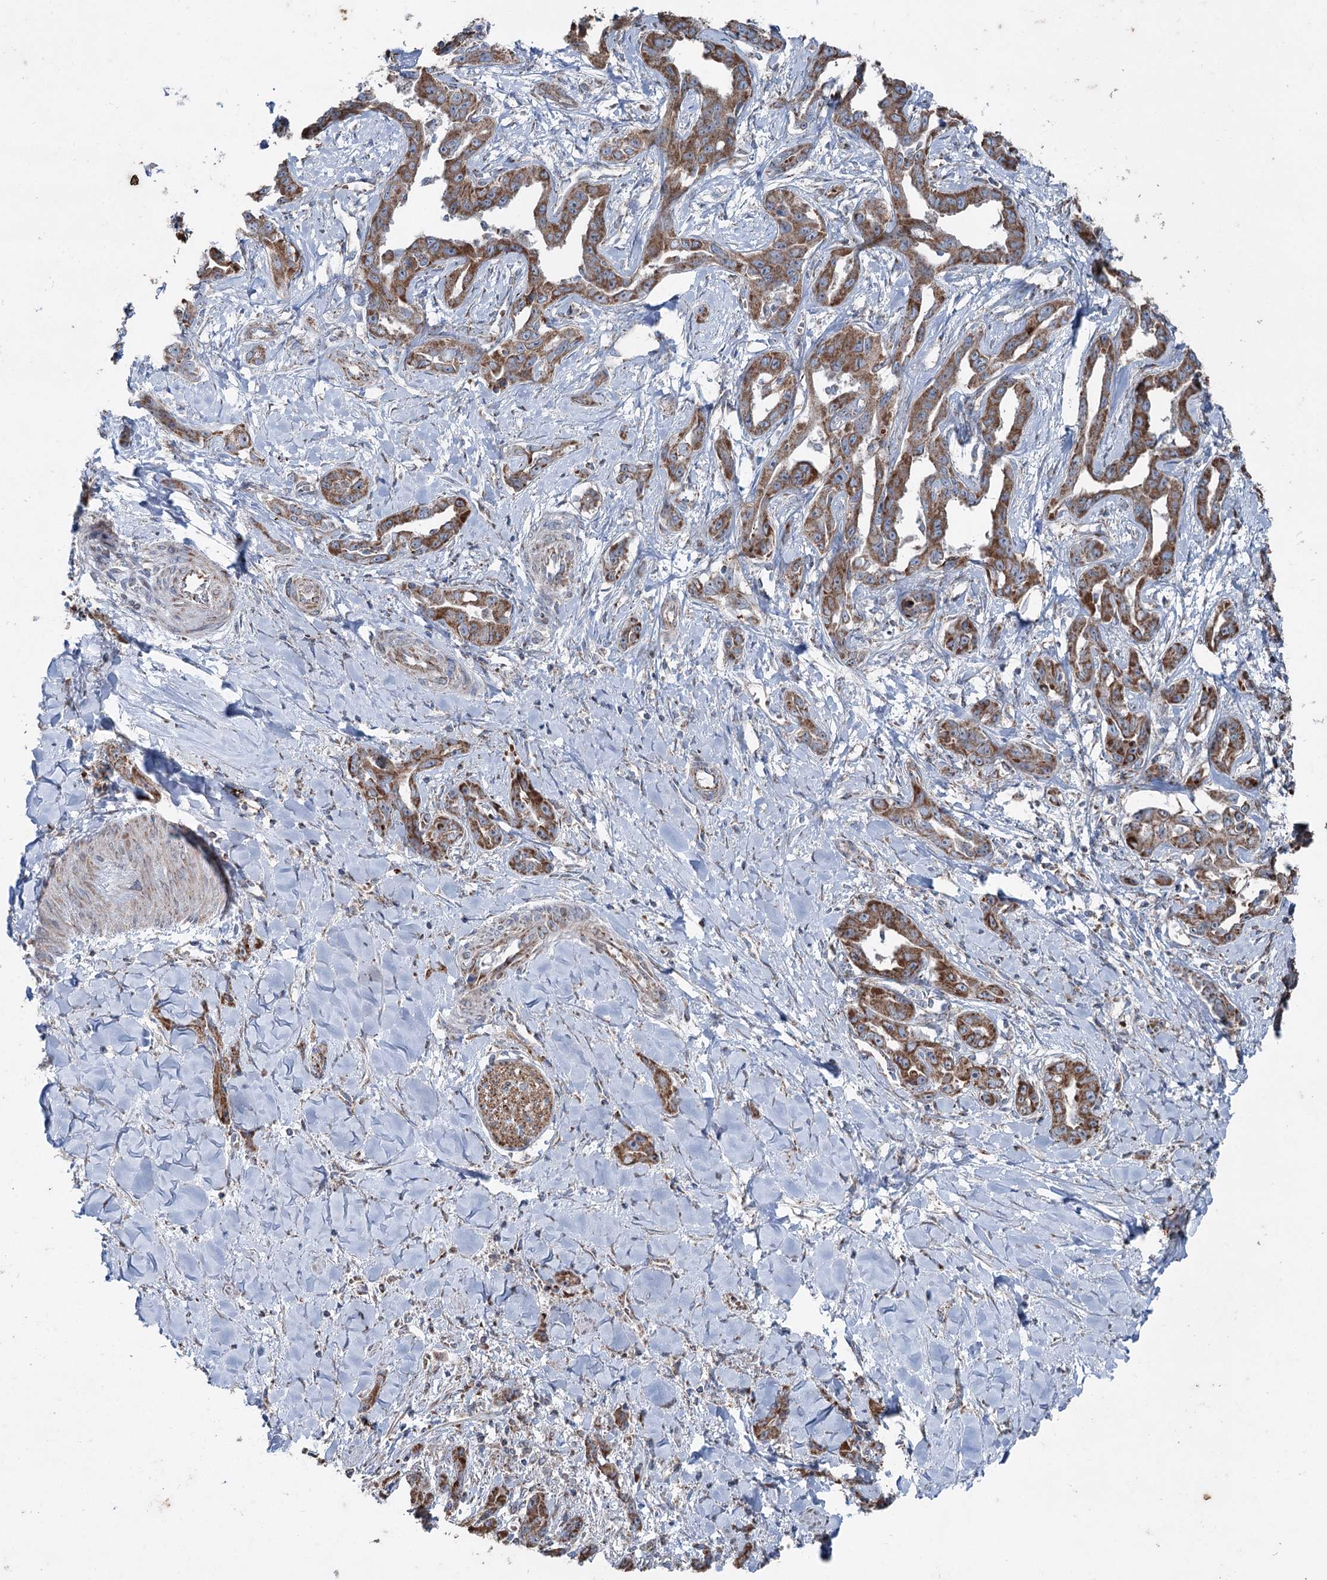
{"staining": {"intensity": "moderate", "quantity": ">75%", "location": "cytoplasmic/membranous"}, "tissue": "liver cancer", "cell_type": "Tumor cells", "image_type": "cancer", "snomed": [{"axis": "morphology", "description": "Cholangiocarcinoma"}, {"axis": "topography", "description": "Liver"}], "caption": "Brown immunohistochemical staining in human cholangiocarcinoma (liver) shows moderate cytoplasmic/membranous positivity in about >75% of tumor cells.", "gene": "UCN3", "patient": {"sex": "male", "age": 59}}